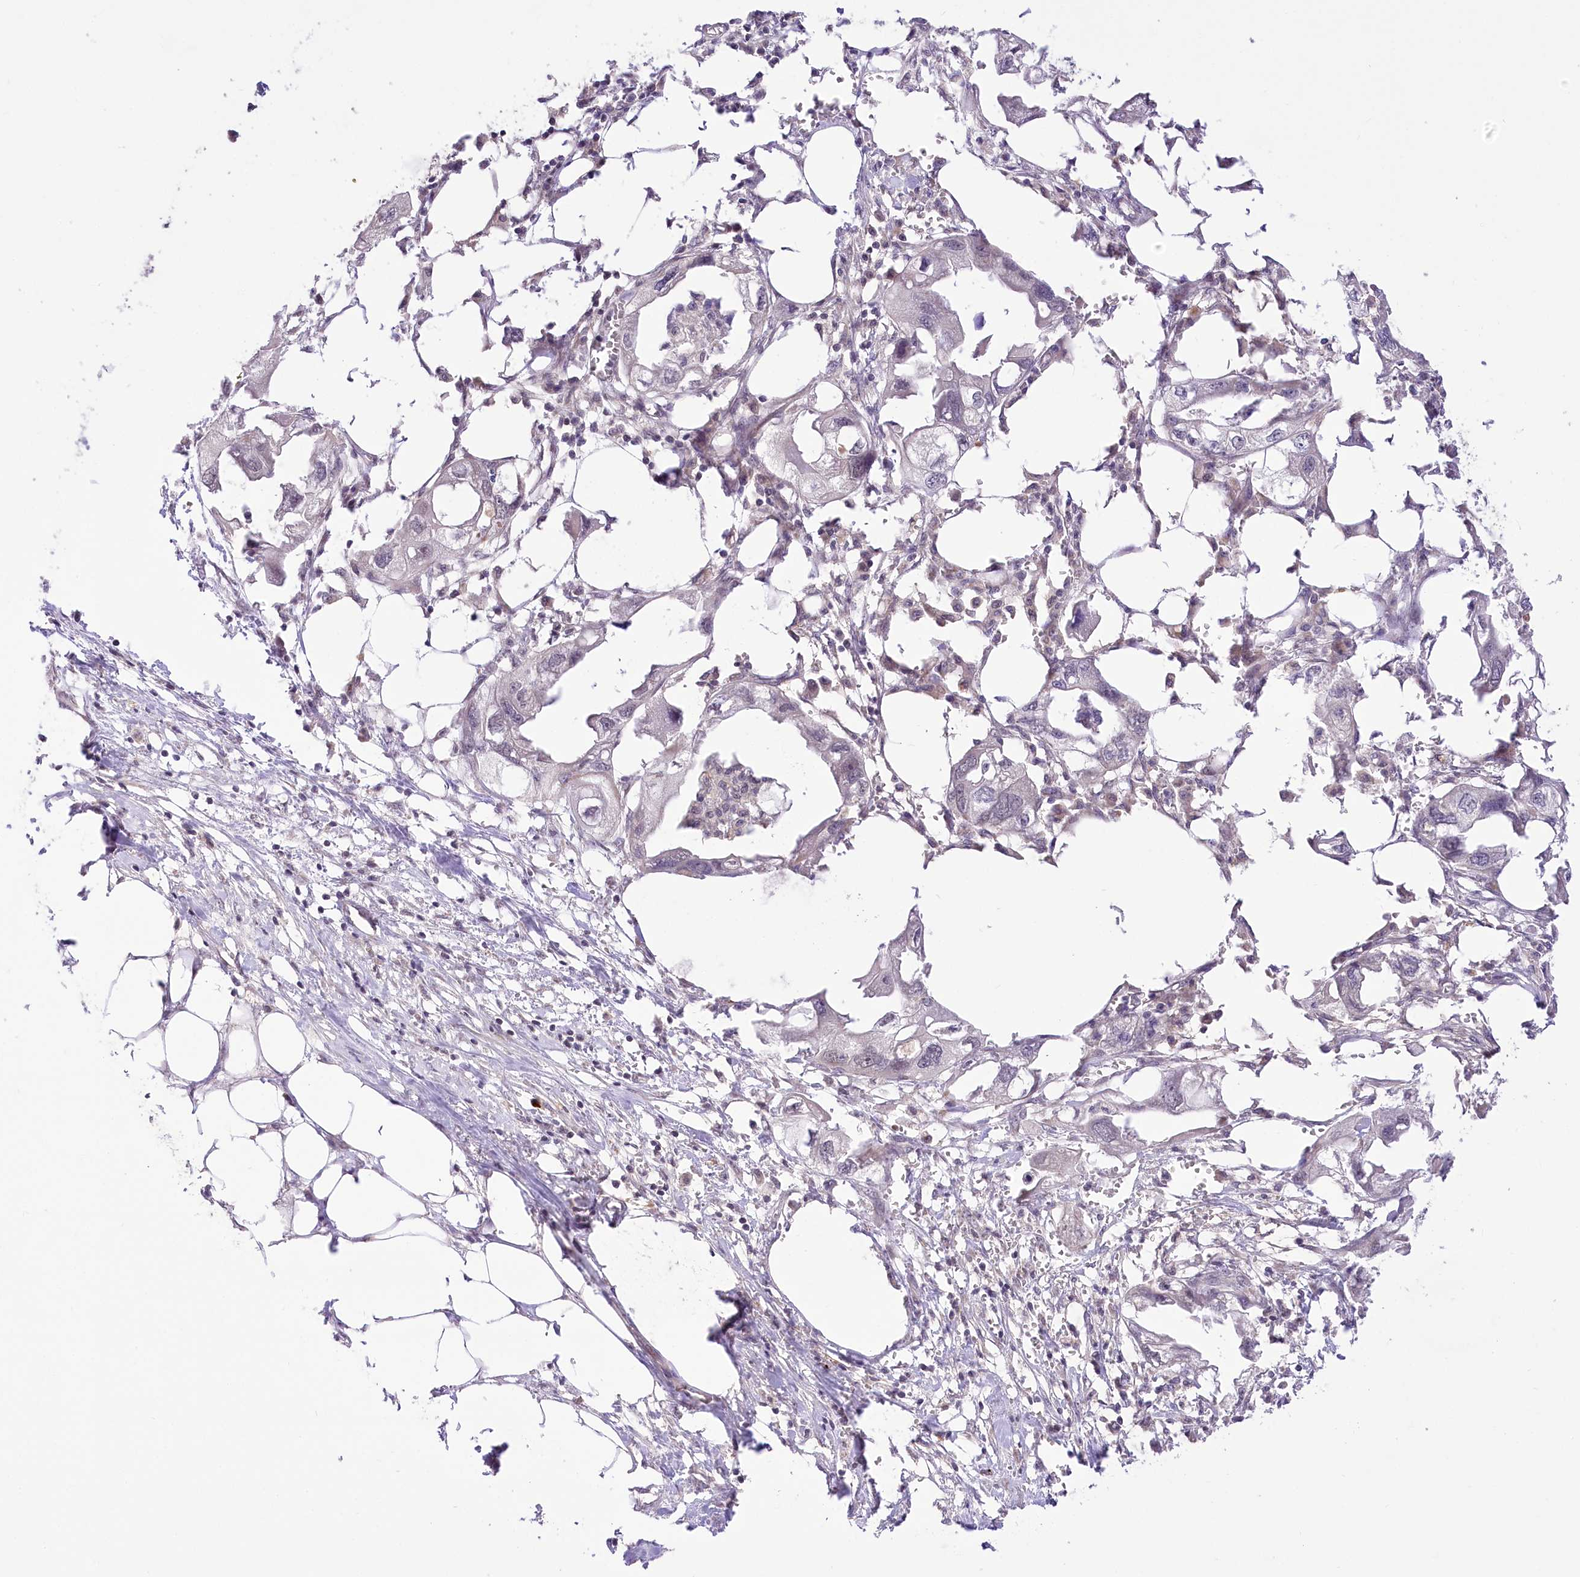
{"staining": {"intensity": "negative", "quantity": "none", "location": "none"}, "tissue": "endometrial cancer", "cell_type": "Tumor cells", "image_type": "cancer", "snomed": [{"axis": "morphology", "description": "Adenocarcinoma, NOS"}, {"axis": "morphology", "description": "Adenocarcinoma, metastatic, NOS"}, {"axis": "topography", "description": "Adipose tissue"}, {"axis": "topography", "description": "Endometrium"}], "caption": "Immunohistochemical staining of human metastatic adenocarcinoma (endometrial) exhibits no significant staining in tumor cells.", "gene": "ZMAT2", "patient": {"sex": "female", "age": 67}}